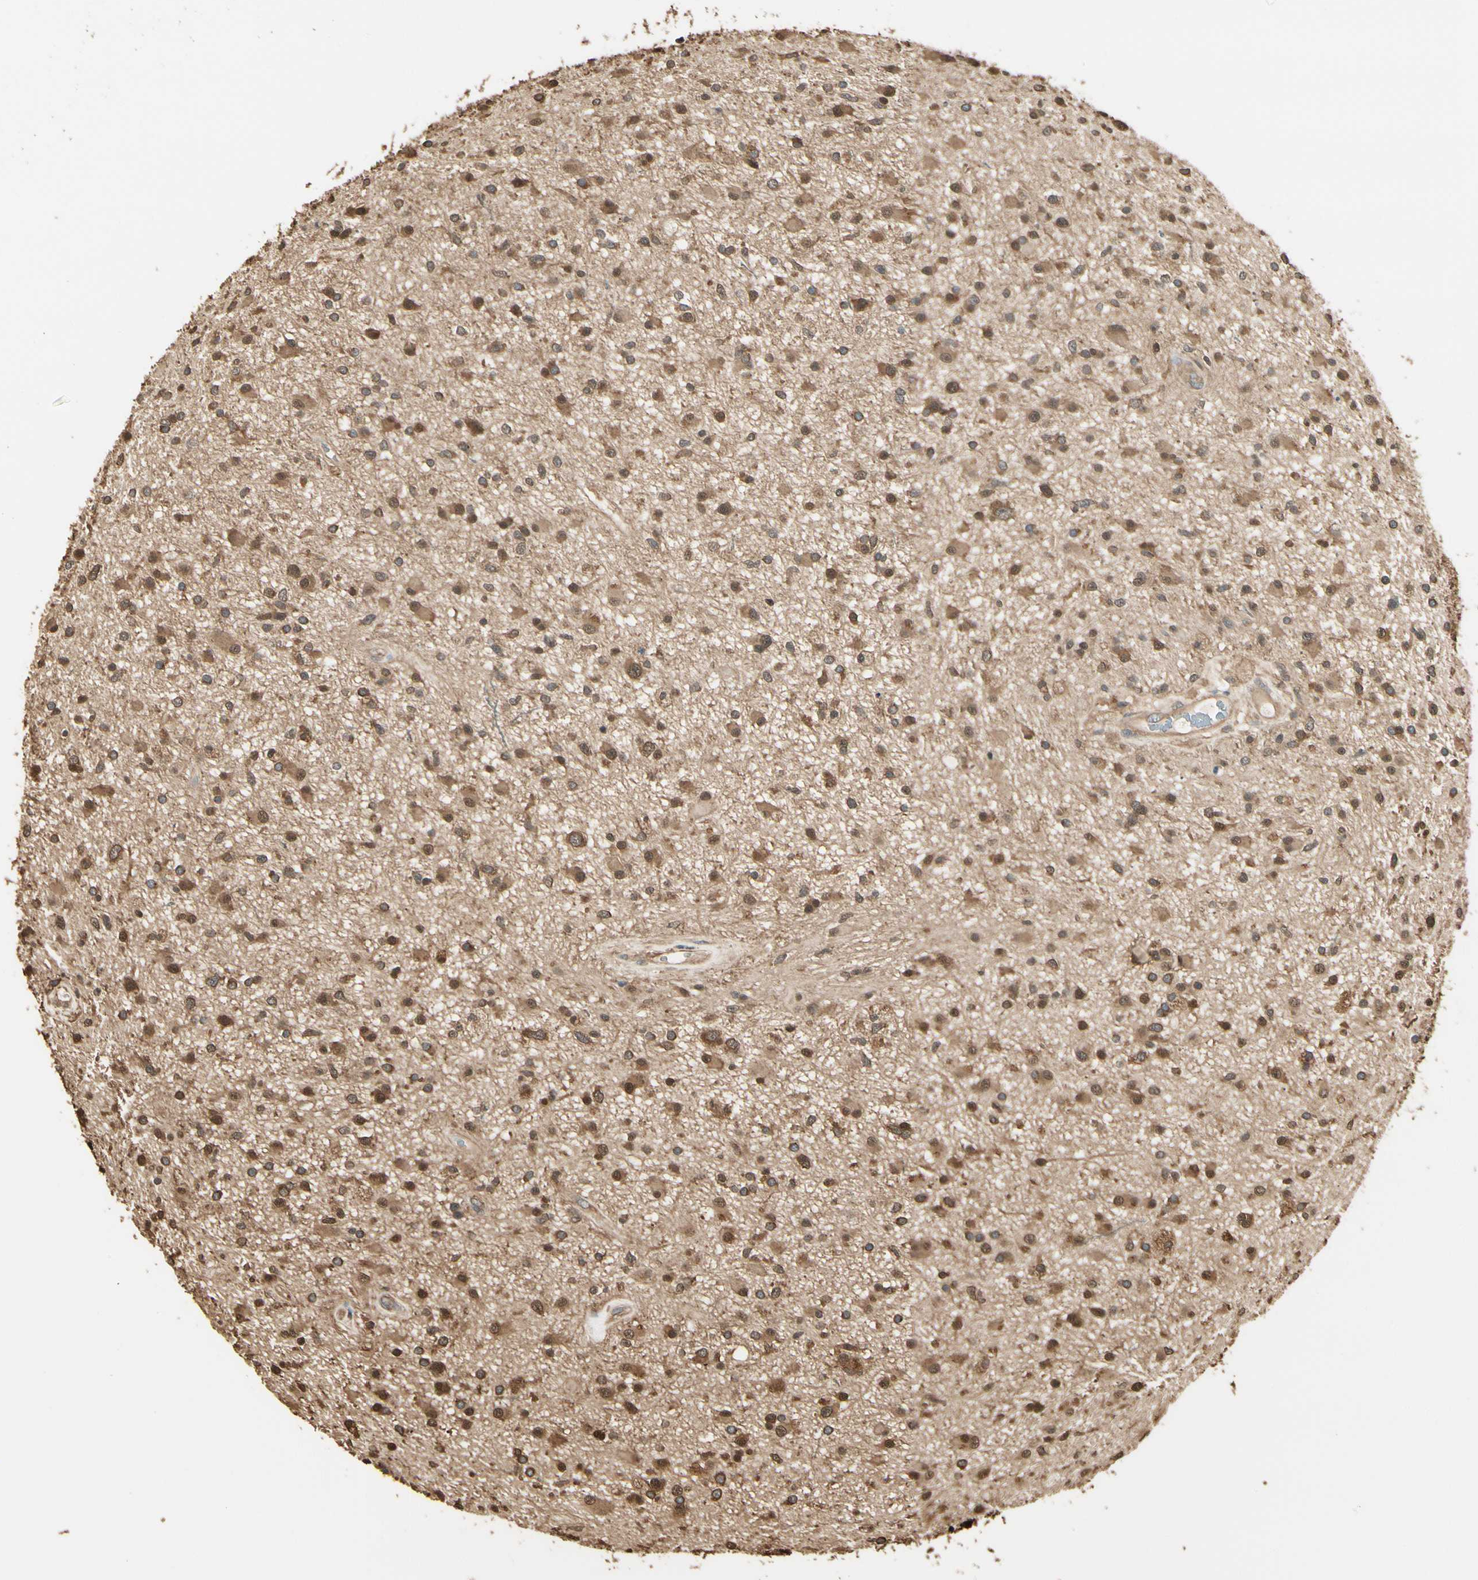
{"staining": {"intensity": "moderate", "quantity": ">75%", "location": "cytoplasmic/membranous,nuclear"}, "tissue": "glioma", "cell_type": "Tumor cells", "image_type": "cancer", "snomed": [{"axis": "morphology", "description": "Glioma, malignant, High grade"}, {"axis": "topography", "description": "Brain"}], "caption": "There is medium levels of moderate cytoplasmic/membranous and nuclear staining in tumor cells of malignant glioma (high-grade), as demonstrated by immunohistochemical staining (brown color).", "gene": "YWHAE", "patient": {"sex": "male", "age": 33}}